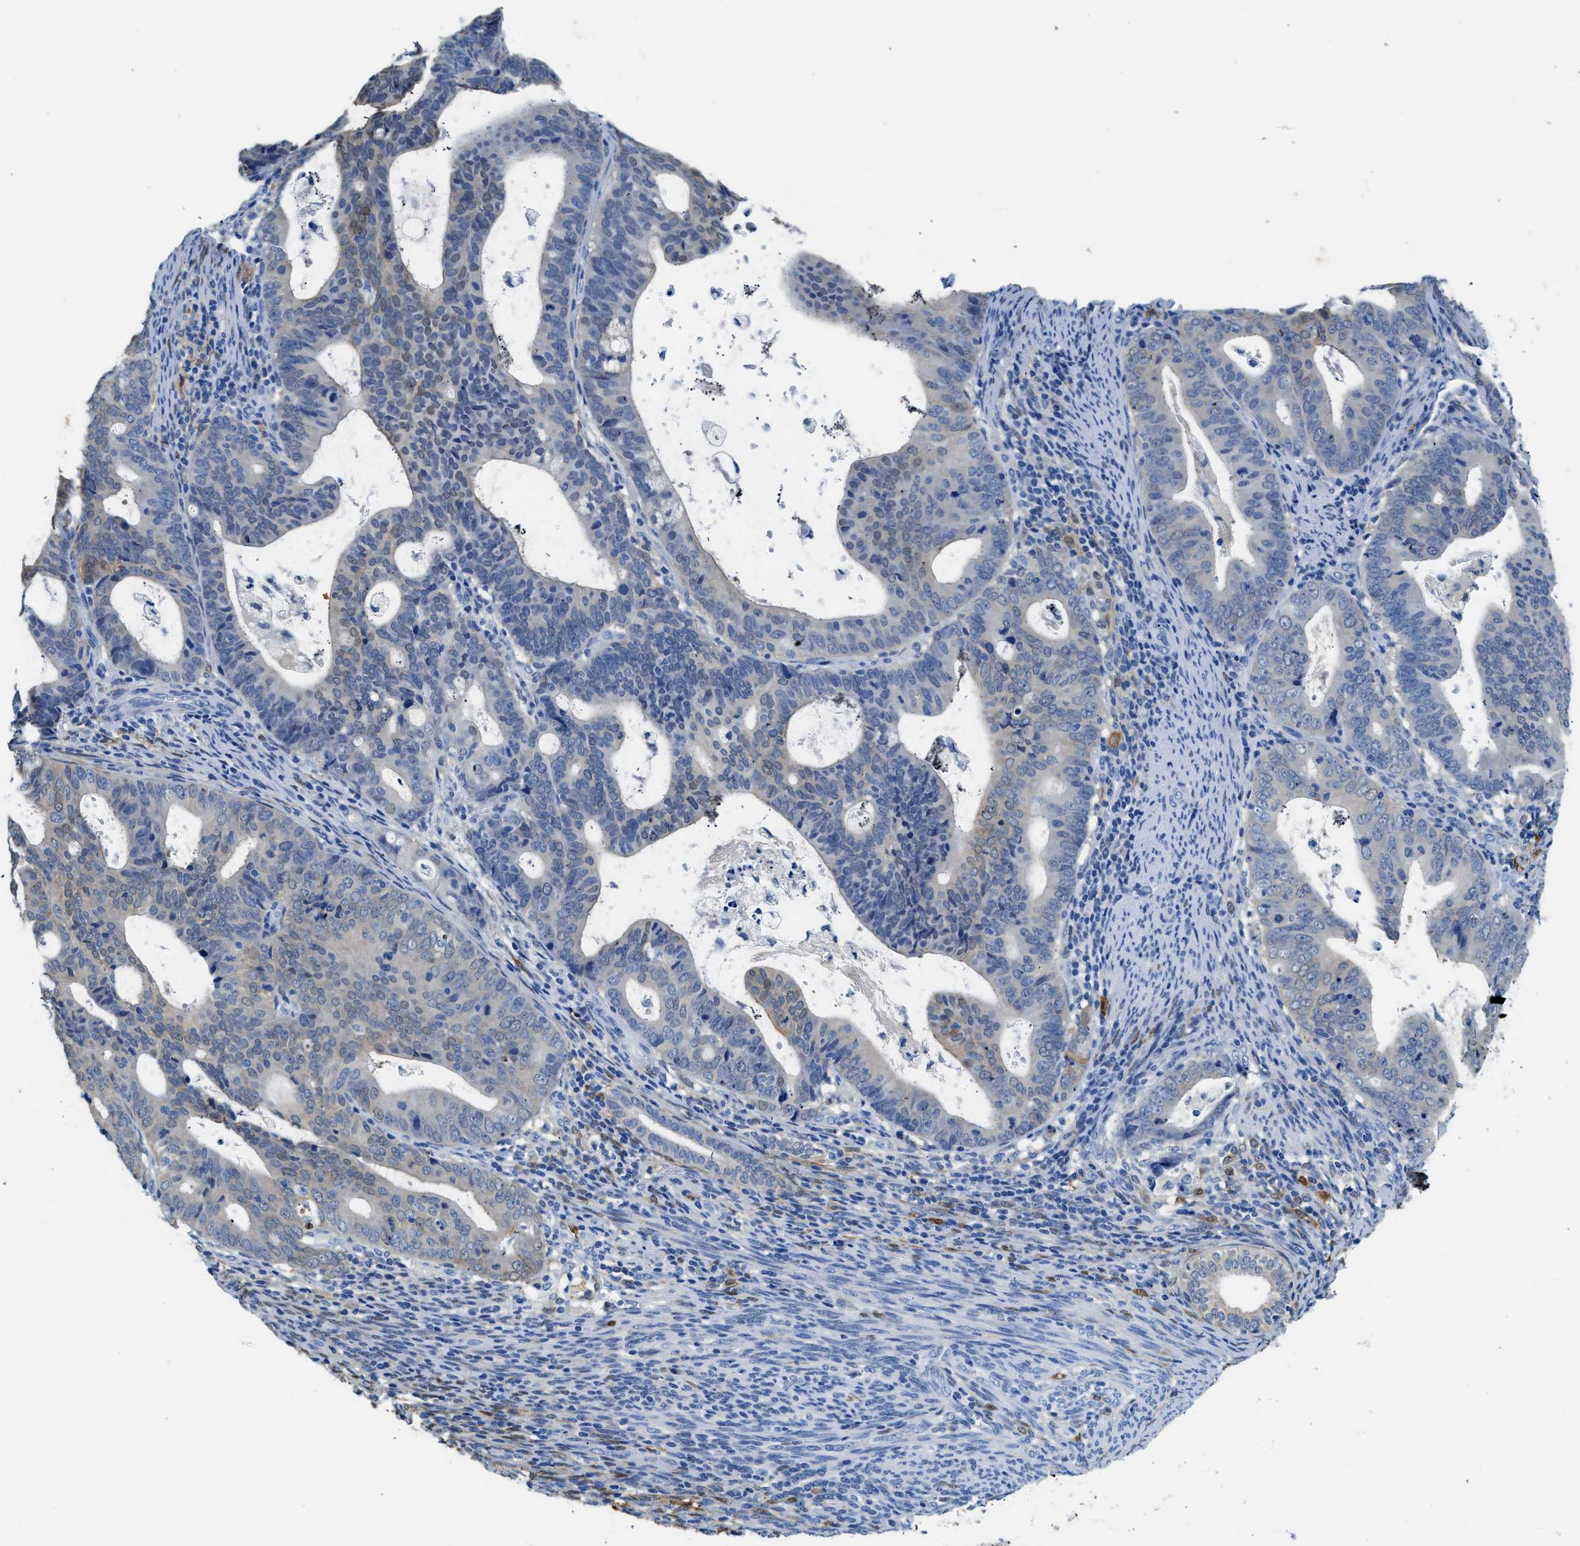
{"staining": {"intensity": "weak", "quantity": "<25%", "location": "cytoplasmic/membranous"}, "tissue": "endometrial cancer", "cell_type": "Tumor cells", "image_type": "cancer", "snomed": [{"axis": "morphology", "description": "Adenocarcinoma, NOS"}, {"axis": "topography", "description": "Uterus"}], "caption": "Adenocarcinoma (endometrial) stained for a protein using immunohistochemistry reveals no staining tumor cells.", "gene": "FADS6", "patient": {"sex": "female", "age": 83}}